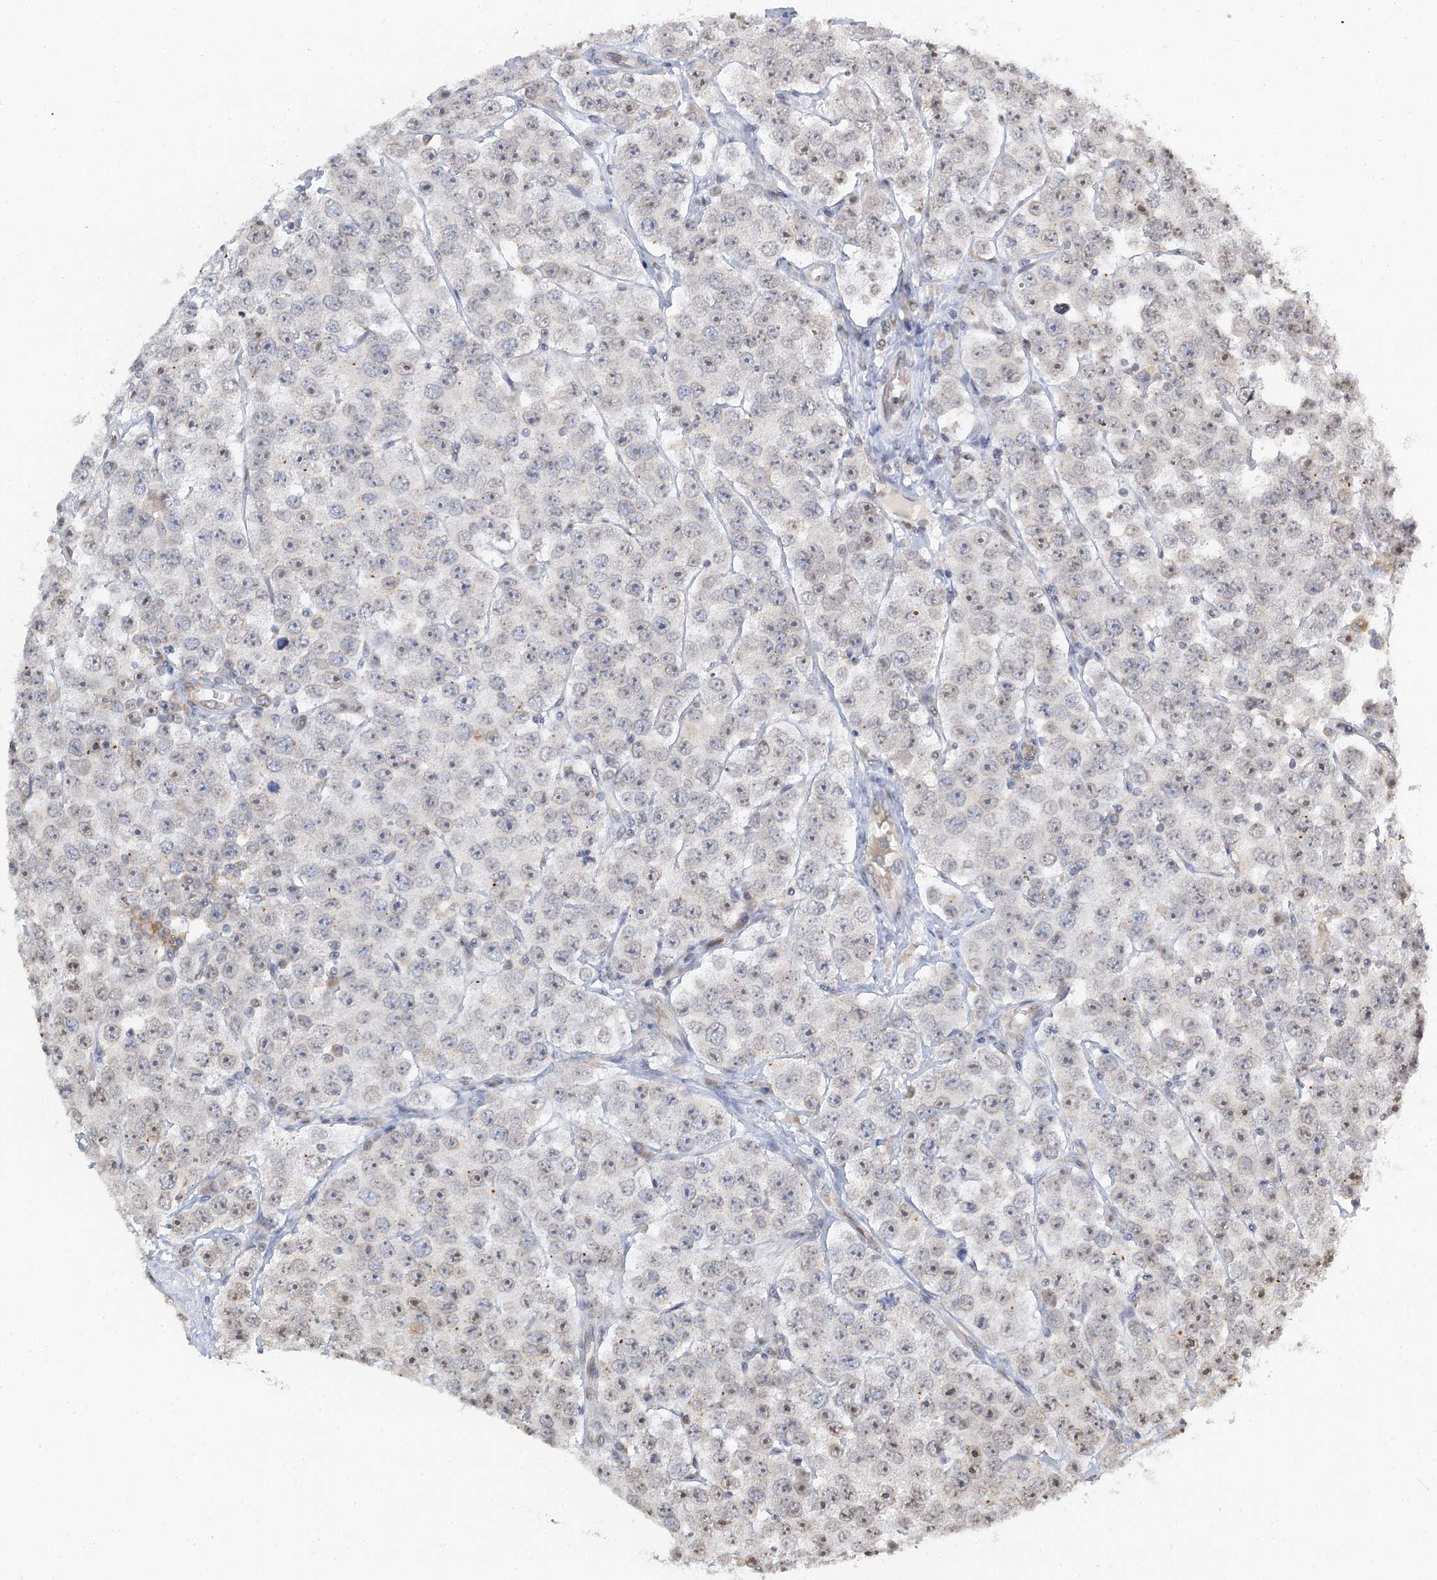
{"staining": {"intensity": "negative", "quantity": "none", "location": "none"}, "tissue": "testis cancer", "cell_type": "Tumor cells", "image_type": "cancer", "snomed": [{"axis": "morphology", "description": "Seminoma, NOS"}, {"axis": "topography", "description": "Testis"}], "caption": "High power microscopy photomicrograph of an IHC image of seminoma (testis), revealing no significant expression in tumor cells.", "gene": "TREX1", "patient": {"sex": "male", "age": 28}}